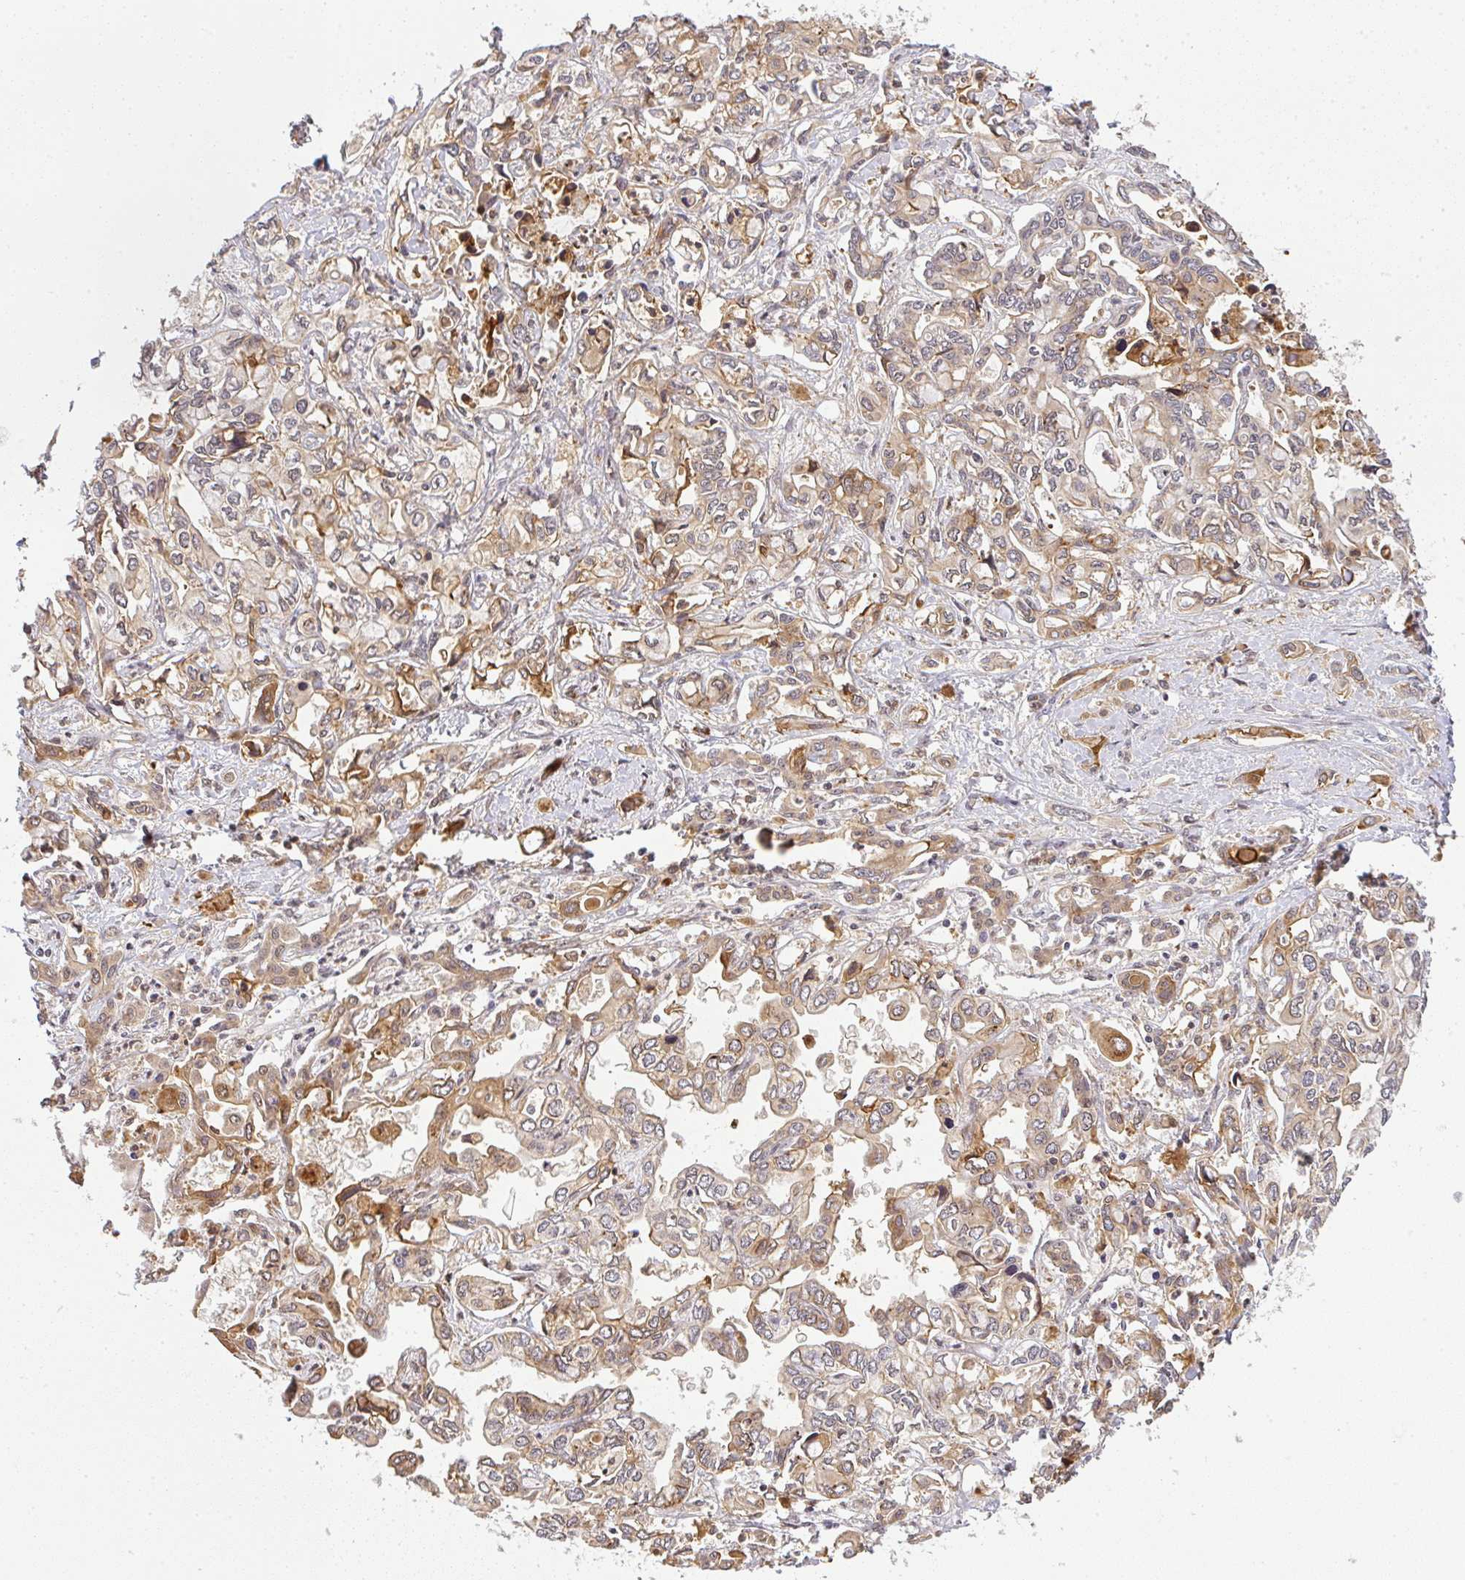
{"staining": {"intensity": "weak", "quantity": ">75%", "location": "cytoplasmic/membranous"}, "tissue": "liver cancer", "cell_type": "Tumor cells", "image_type": "cancer", "snomed": [{"axis": "morphology", "description": "Cholangiocarcinoma"}, {"axis": "topography", "description": "Liver"}], "caption": "Tumor cells show weak cytoplasmic/membranous staining in approximately >75% of cells in liver cancer.", "gene": "FAM153A", "patient": {"sex": "female", "age": 64}}